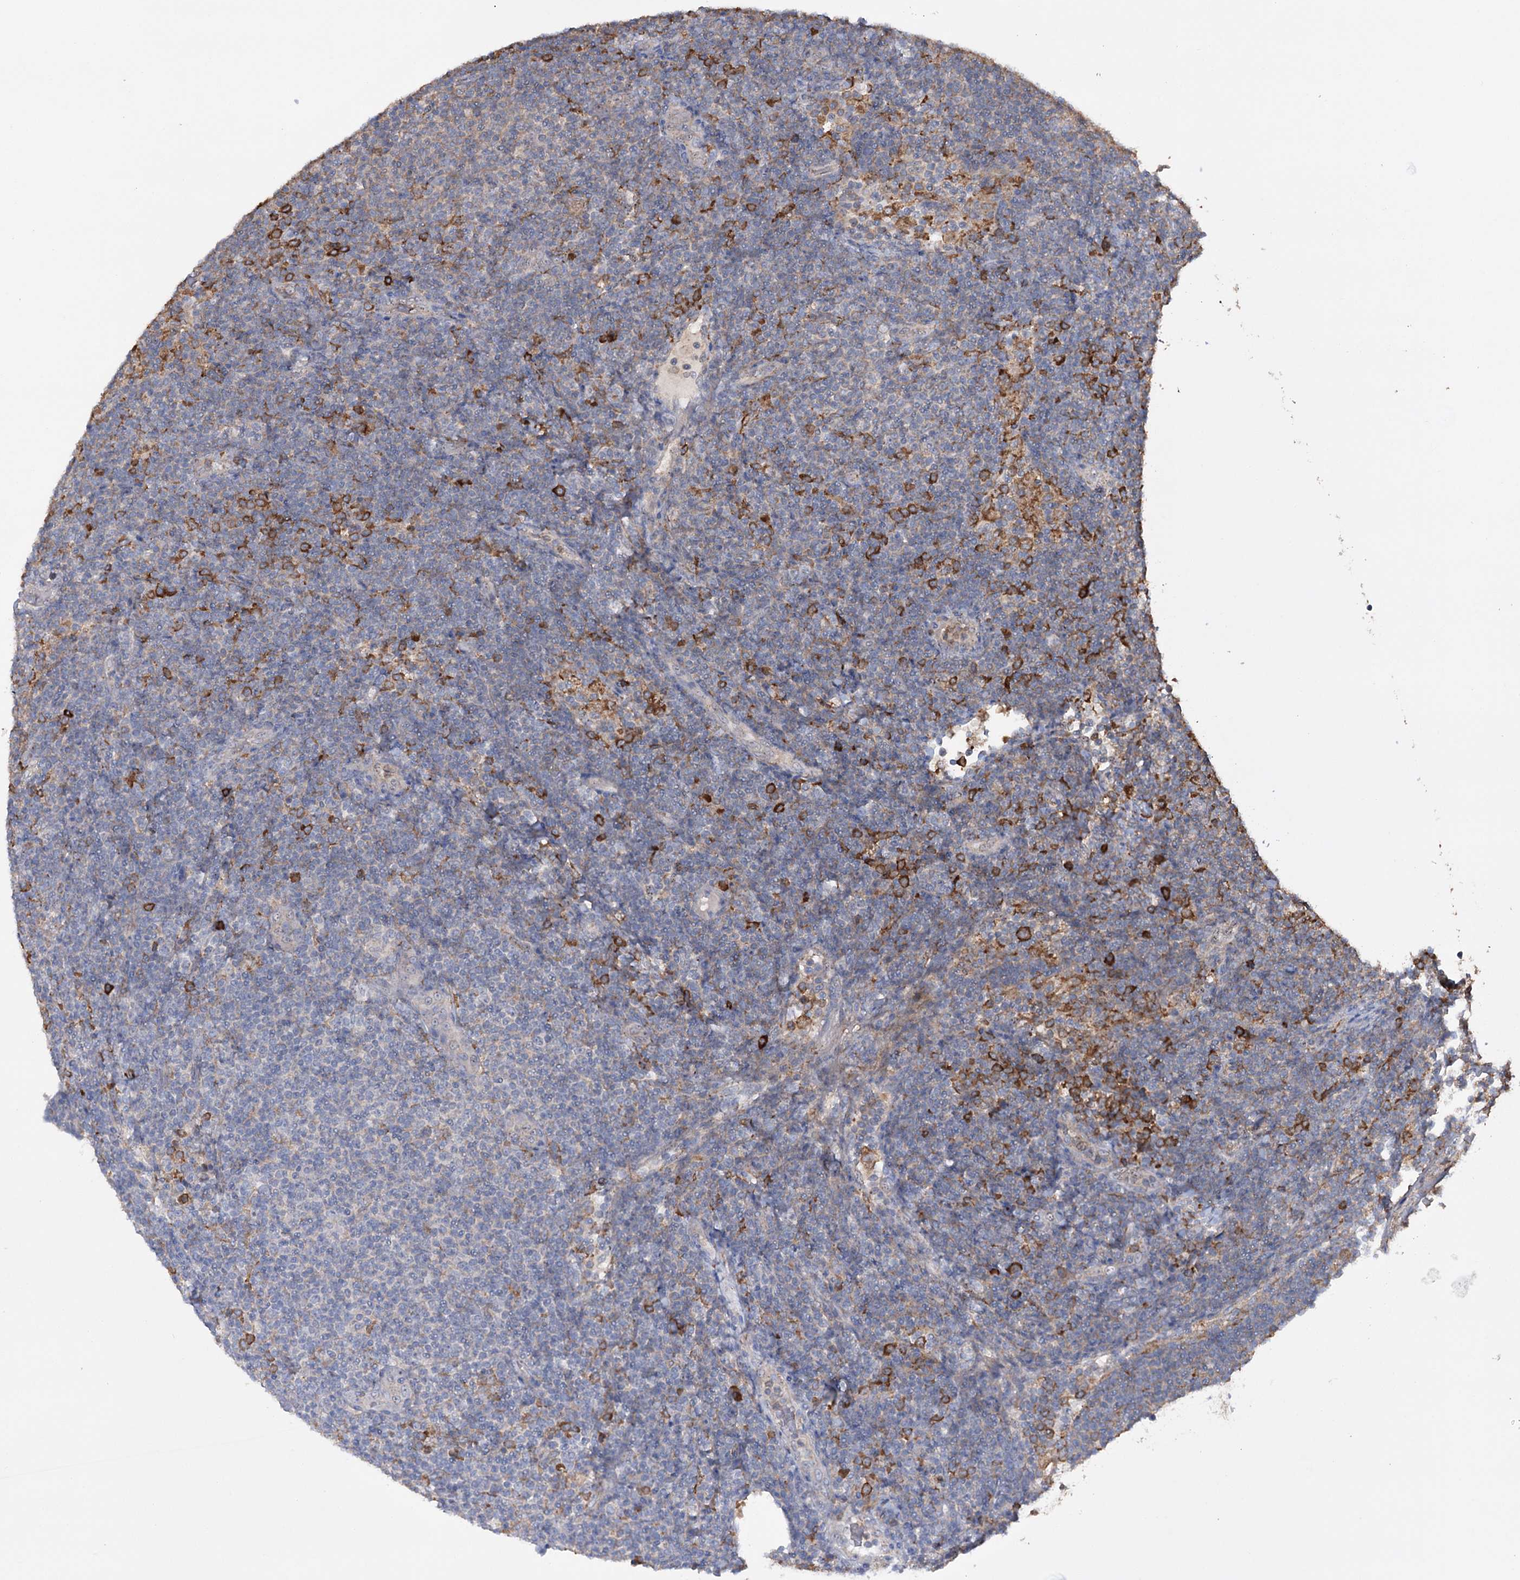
{"staining": {"intensity": "negative", "quantity": "none", "location": "none"}, "tissue": "lymphoma", "cell_type": "Tumor cells", "image_type": "cancer", "snomed": [{"axis": "morphology", "description": "Malignant lymphoma, non-Hodgkin's type, Low grade"}, {"axis": "topography", "description": "Lymph node"}], "caption": "This histopathology image is of lymphoma stained with immunohistochemistry (IHC) to label a protein in brown with the nuclei are counter-stained blue. There is no expression in tumor cells. (DAB (3,3'-diaminobenzidine) immunohistochemistry (IHC) visualized using brightfield microscopy, high magnification).", "gene": "TRIM71", "patient": {"sex": "male", "age": 66}}